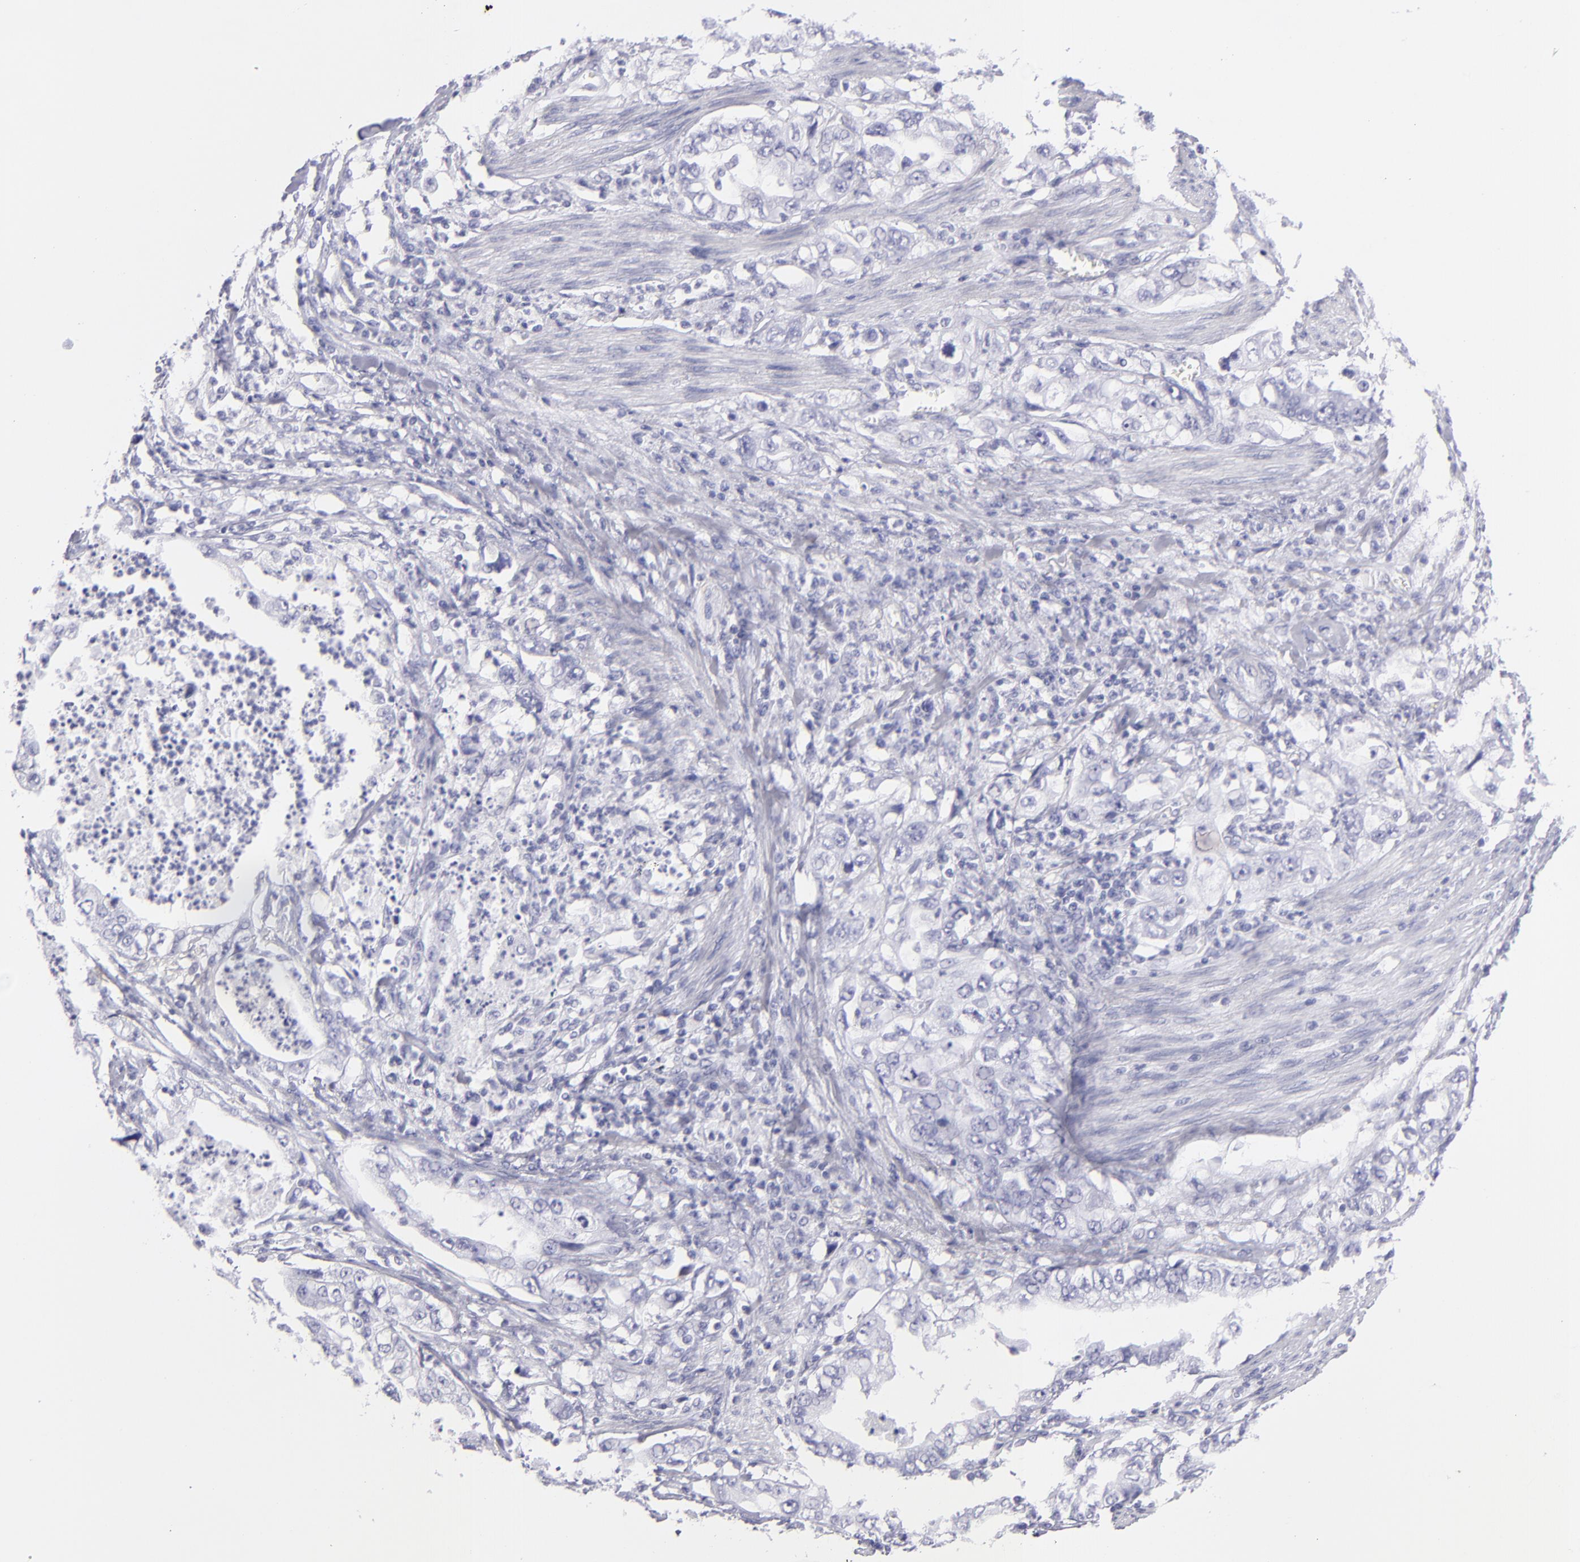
{"staining": {"intensity": "negative", "quantity": "none", "location": "none"}, "tissue": "stomach cancer", "cell_type": "Tumor cells", "image_type": "cancer", "snomed": [{"axis": "morphology", "description": "Adenocarcinoma, NOS"}, {"axis": "topography", "description": "Pancreas"}, {"axis": "topography", "description": "Stomach, upper"}], "caption": "The immunohistochemistry (IHC) image has no significant expression in tumor cells of stomach cancer tissue.", "gene": "PVALB", "patient": {"sex": "male", "age": 77}}